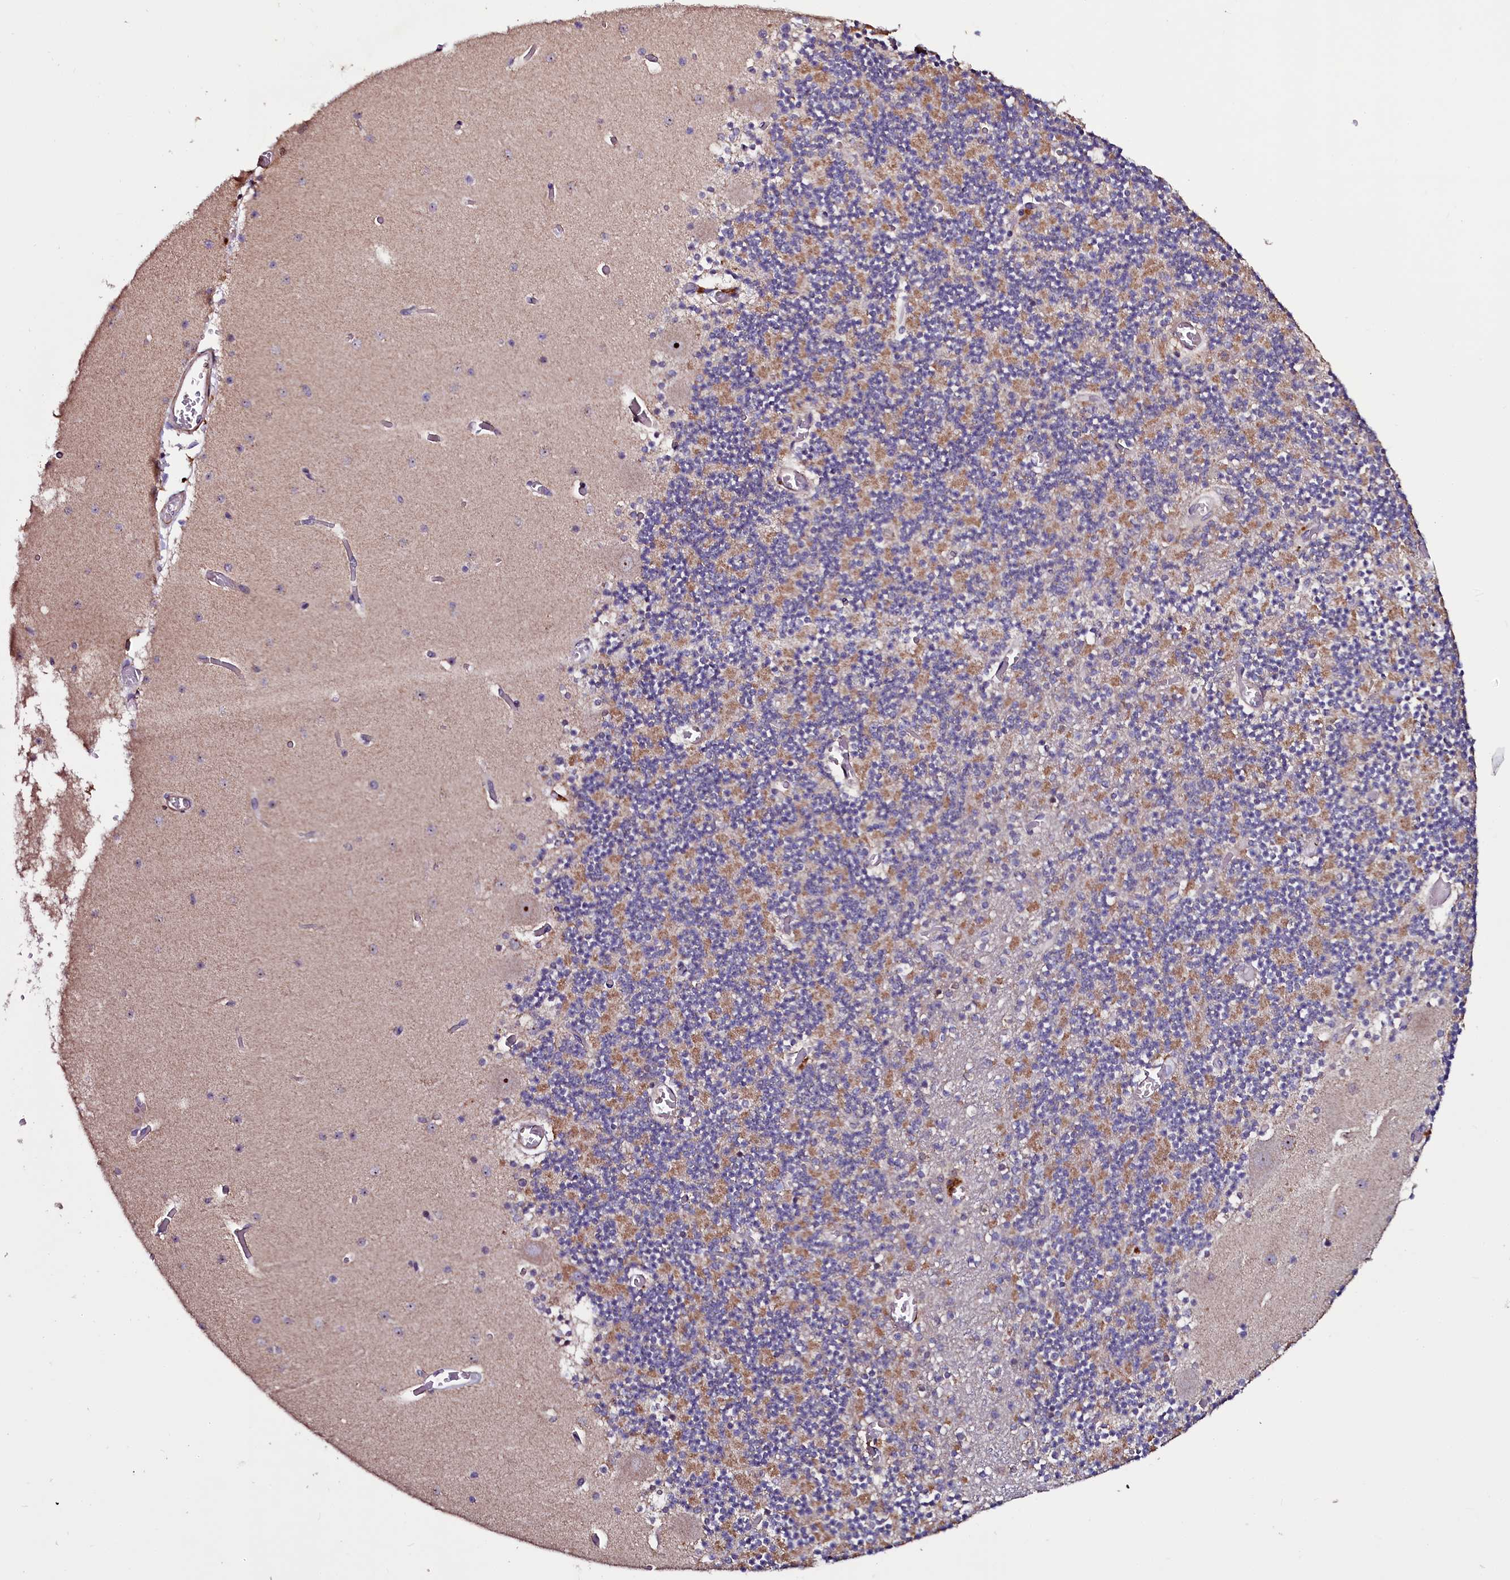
{"staining": {"intensity": "moderate", "quantity": "25%-75%", "location": "cytoplasmic/membranous"}, "tissue": "cerebellum", "cell_type": "Cells in granular layer", "image_type": "normal", "snomed": [{"axis": "morphology", "description": "Normal tissue, NOS"}, {"axis": "topography", "description": "Cerebellum"}], "caption": "Approximately 25%-75% of cells in granular layer in benign cerebellum demonstrate moderate cytoplasmic/membranous protein staining as visualized by brown immunohistochemical staining.", "gene": "NAA80", "patient": {"sex": "female", "age": 28}}